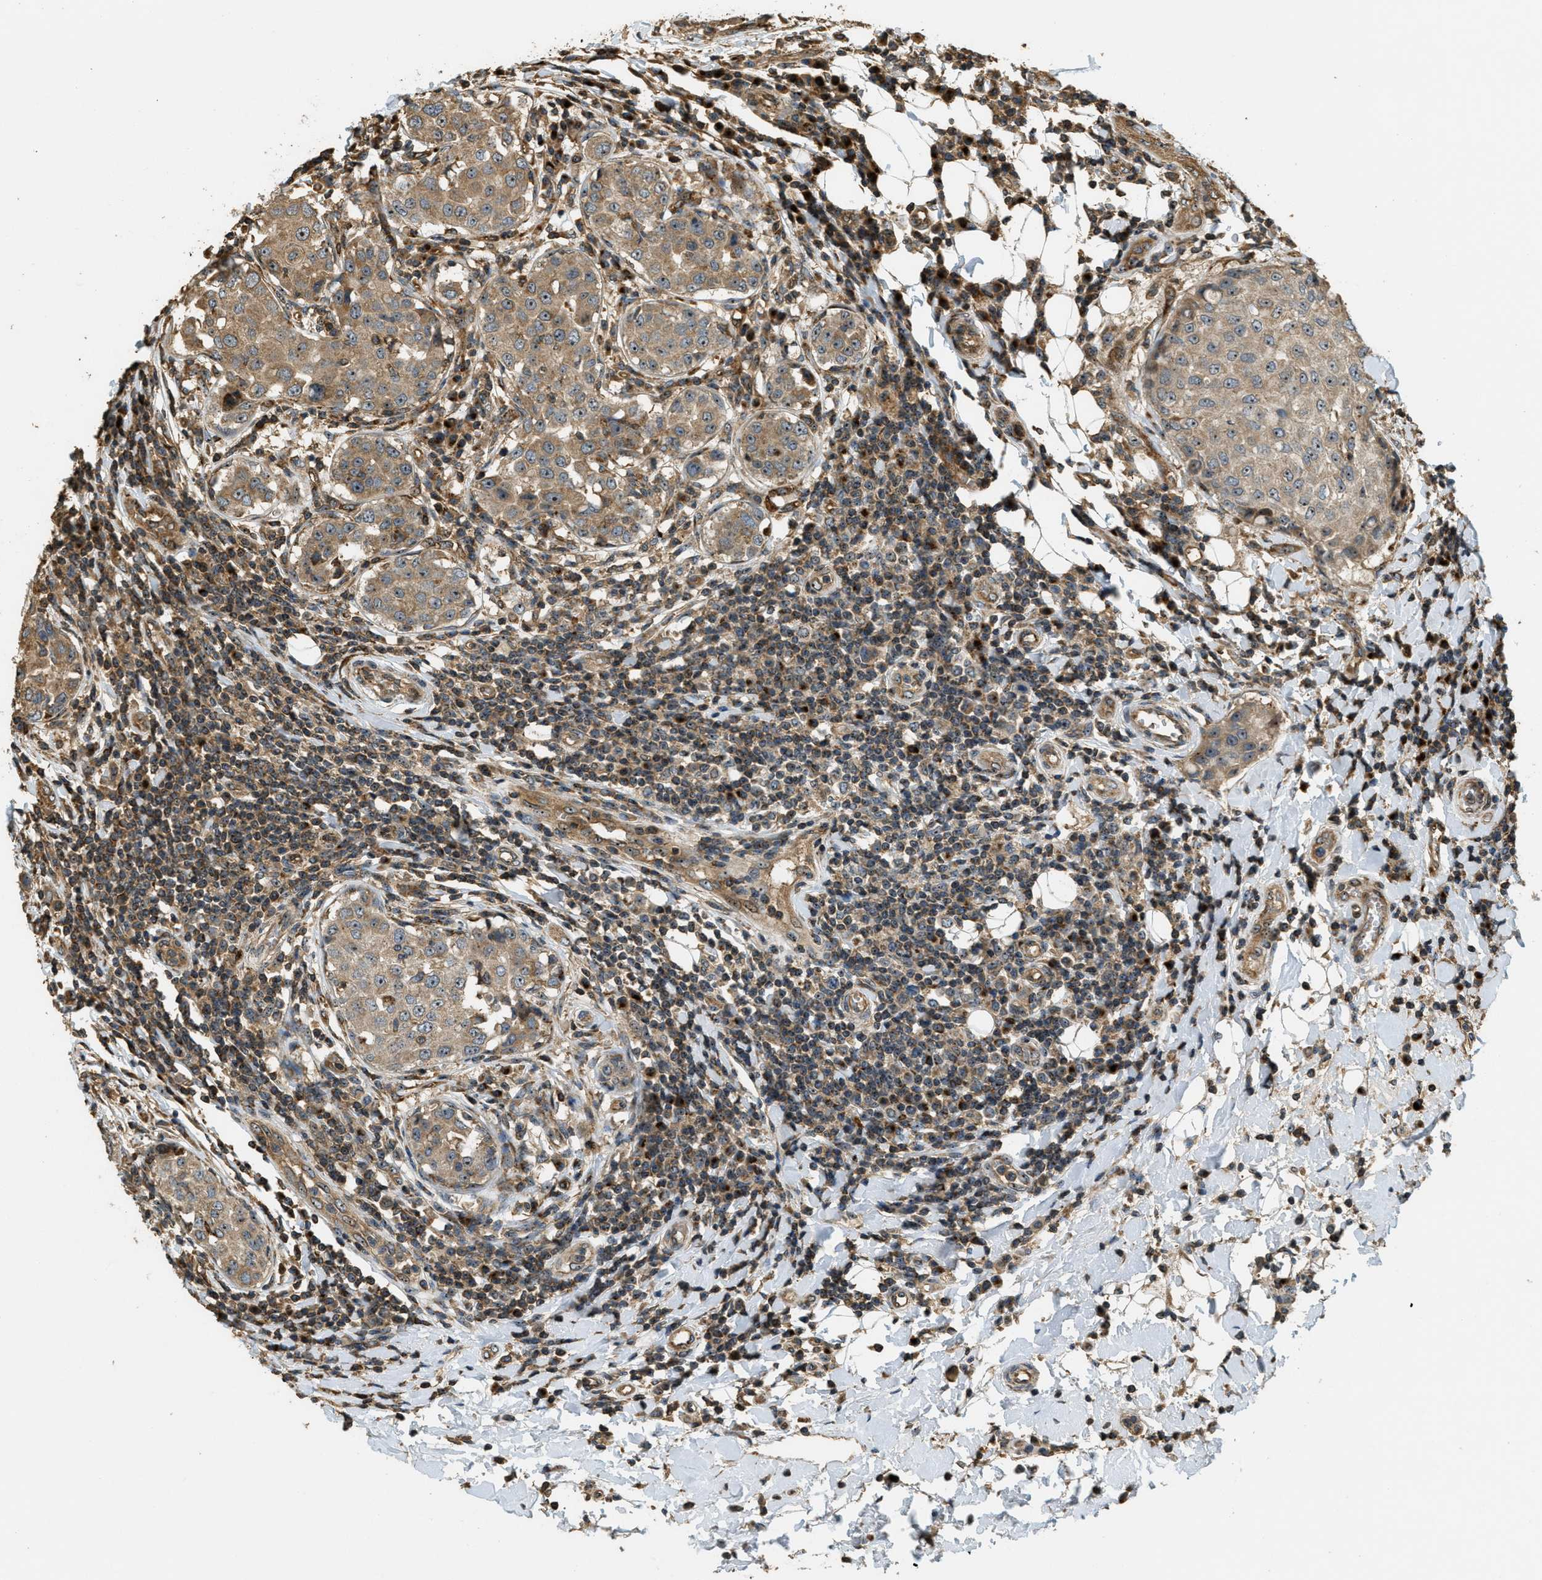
{"staining": {"intensity": "moderate", "quantity": ">75%", "location": "cytoplasmic/membranous,nuclear"}, "tissue": "breast cancer", "cell_type": "Tumor cells", "image_type": "cancer", "snomed": [{"axis": "morphology", "description": "Duct carcinoma"}, {"axis": "topography", "description": "Breast"}], "caption": "IHC (DAB (3,3'-diaminobenzidine)) staining of human invasive ductal carcinoma (breast) displays moderate cytoplasmic/membranous and nuclear protein staining in about >75% of tumor cells.", "gene": "LRP12", "patient": {"sex": "female", "age": 27}}